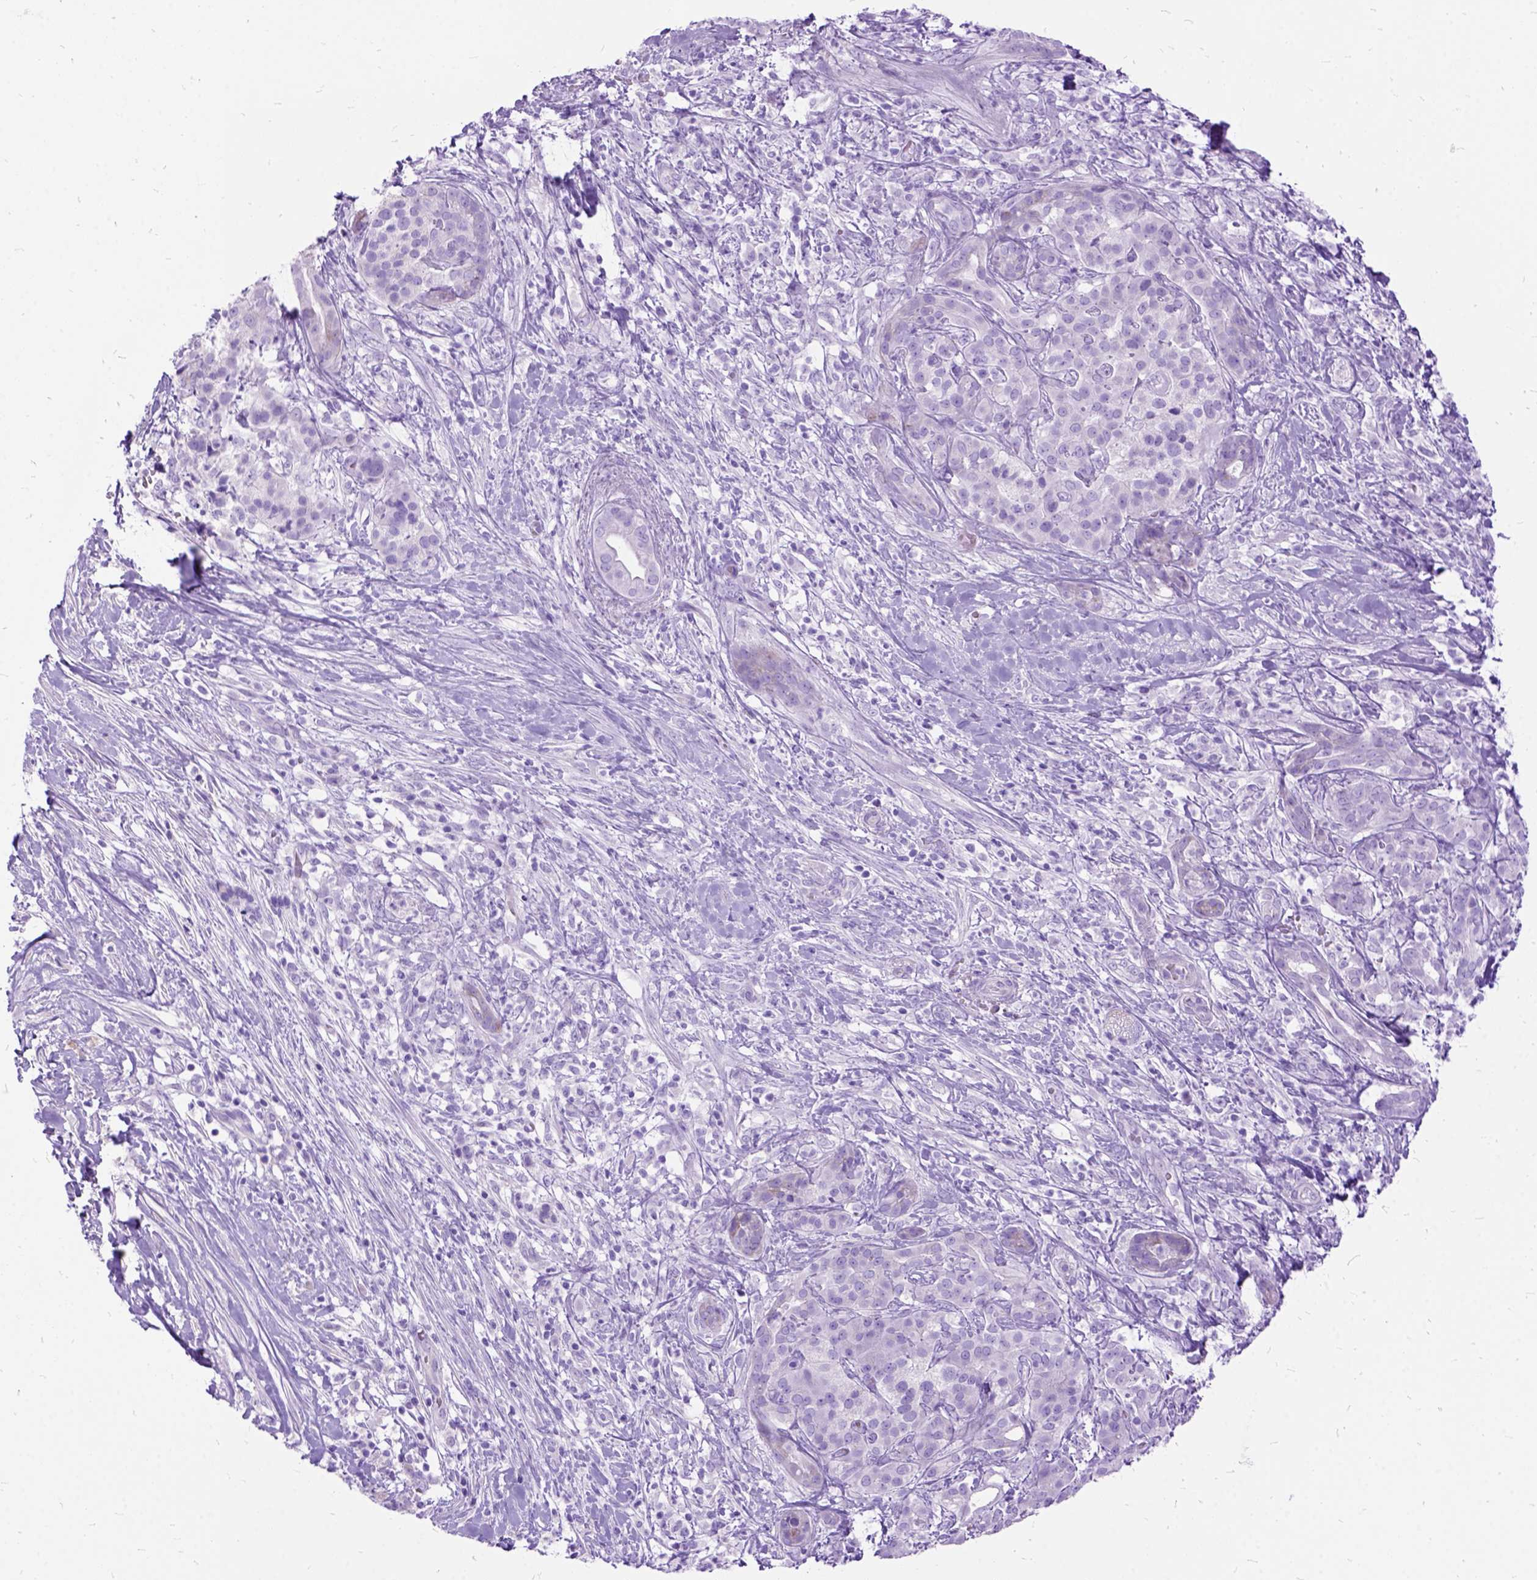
{"staining": {"intensity": "negative", "quantity": "none", "location": "none"}, "tissue": "pancreatic cancer", "cell_type": "Tumor cells", "image_type": "cancer", "snomed": [{"axis": "morphology", "description": "Normal tissue, NOS"}, {"axis": "morphology", "description": "Inflammation, NOS"}, {"axis": "morphology", "description": "Adenocarcinoma, NOS"}, {"axis": "topography", "description": "Pancreas"}], "caption": "This is a micrograph of IHC staining of pancreatic adenocarcinoma, which shows no positivity in tumor cells.", "gene": "DNAH2", "patient": {"sex": "male", "age": 57}}